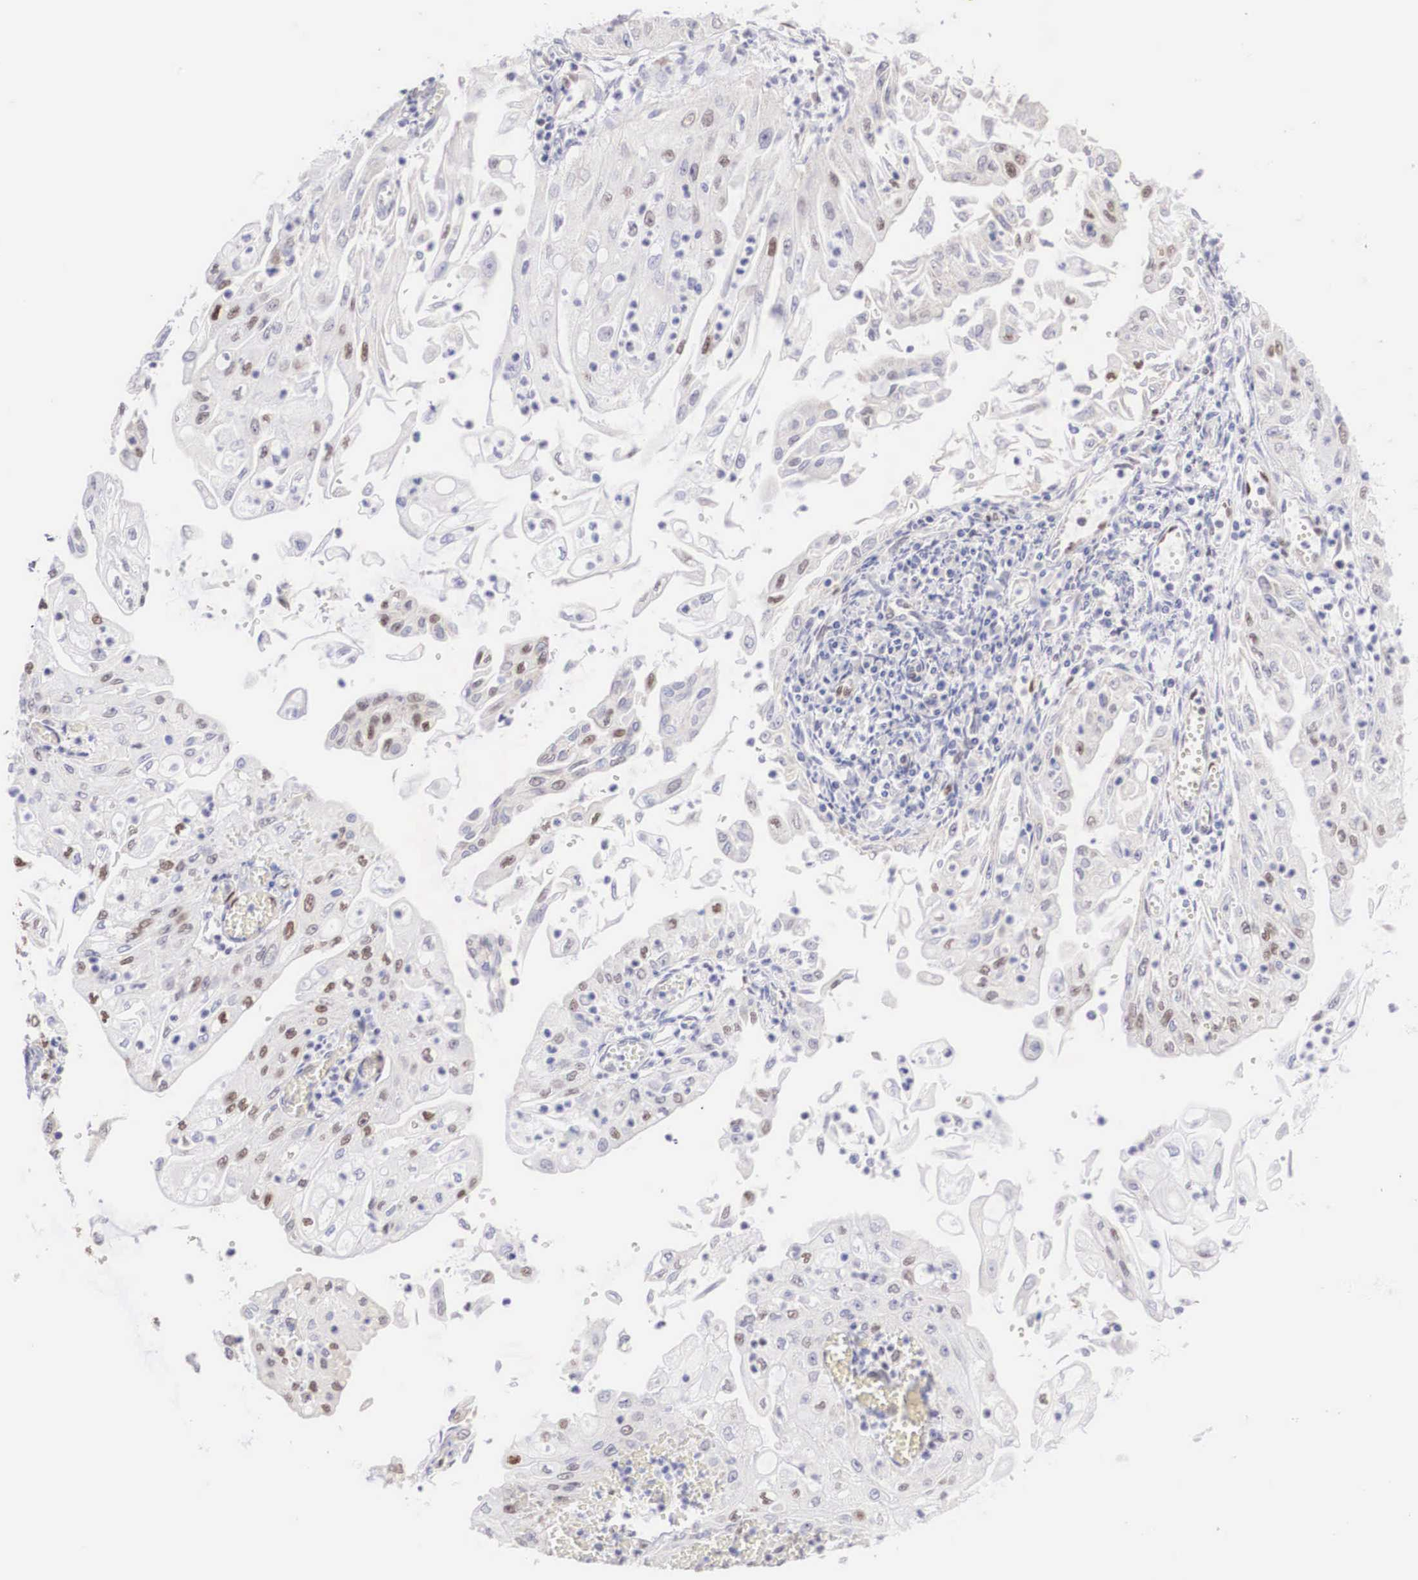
{"staining": {"intensity": "weak", "quantity": "<25%", "location": "nuclear"}, "tissue": "endometrial cancer", "cell_type": "Tumor cells", "image_type": "cancer", "snomed": [{"axis": "morphology", "description": "Adenocarcinoma, NOS"}, {"axis": "topography", "description": "Endometrium"}], "caption": "DAB immunohistochemical staining of human endometrial adenocarcinoma shows no significant positivity in tumor cells.", "gene": "HMGN5", "patient": {"sex": "female", "age": 75}}